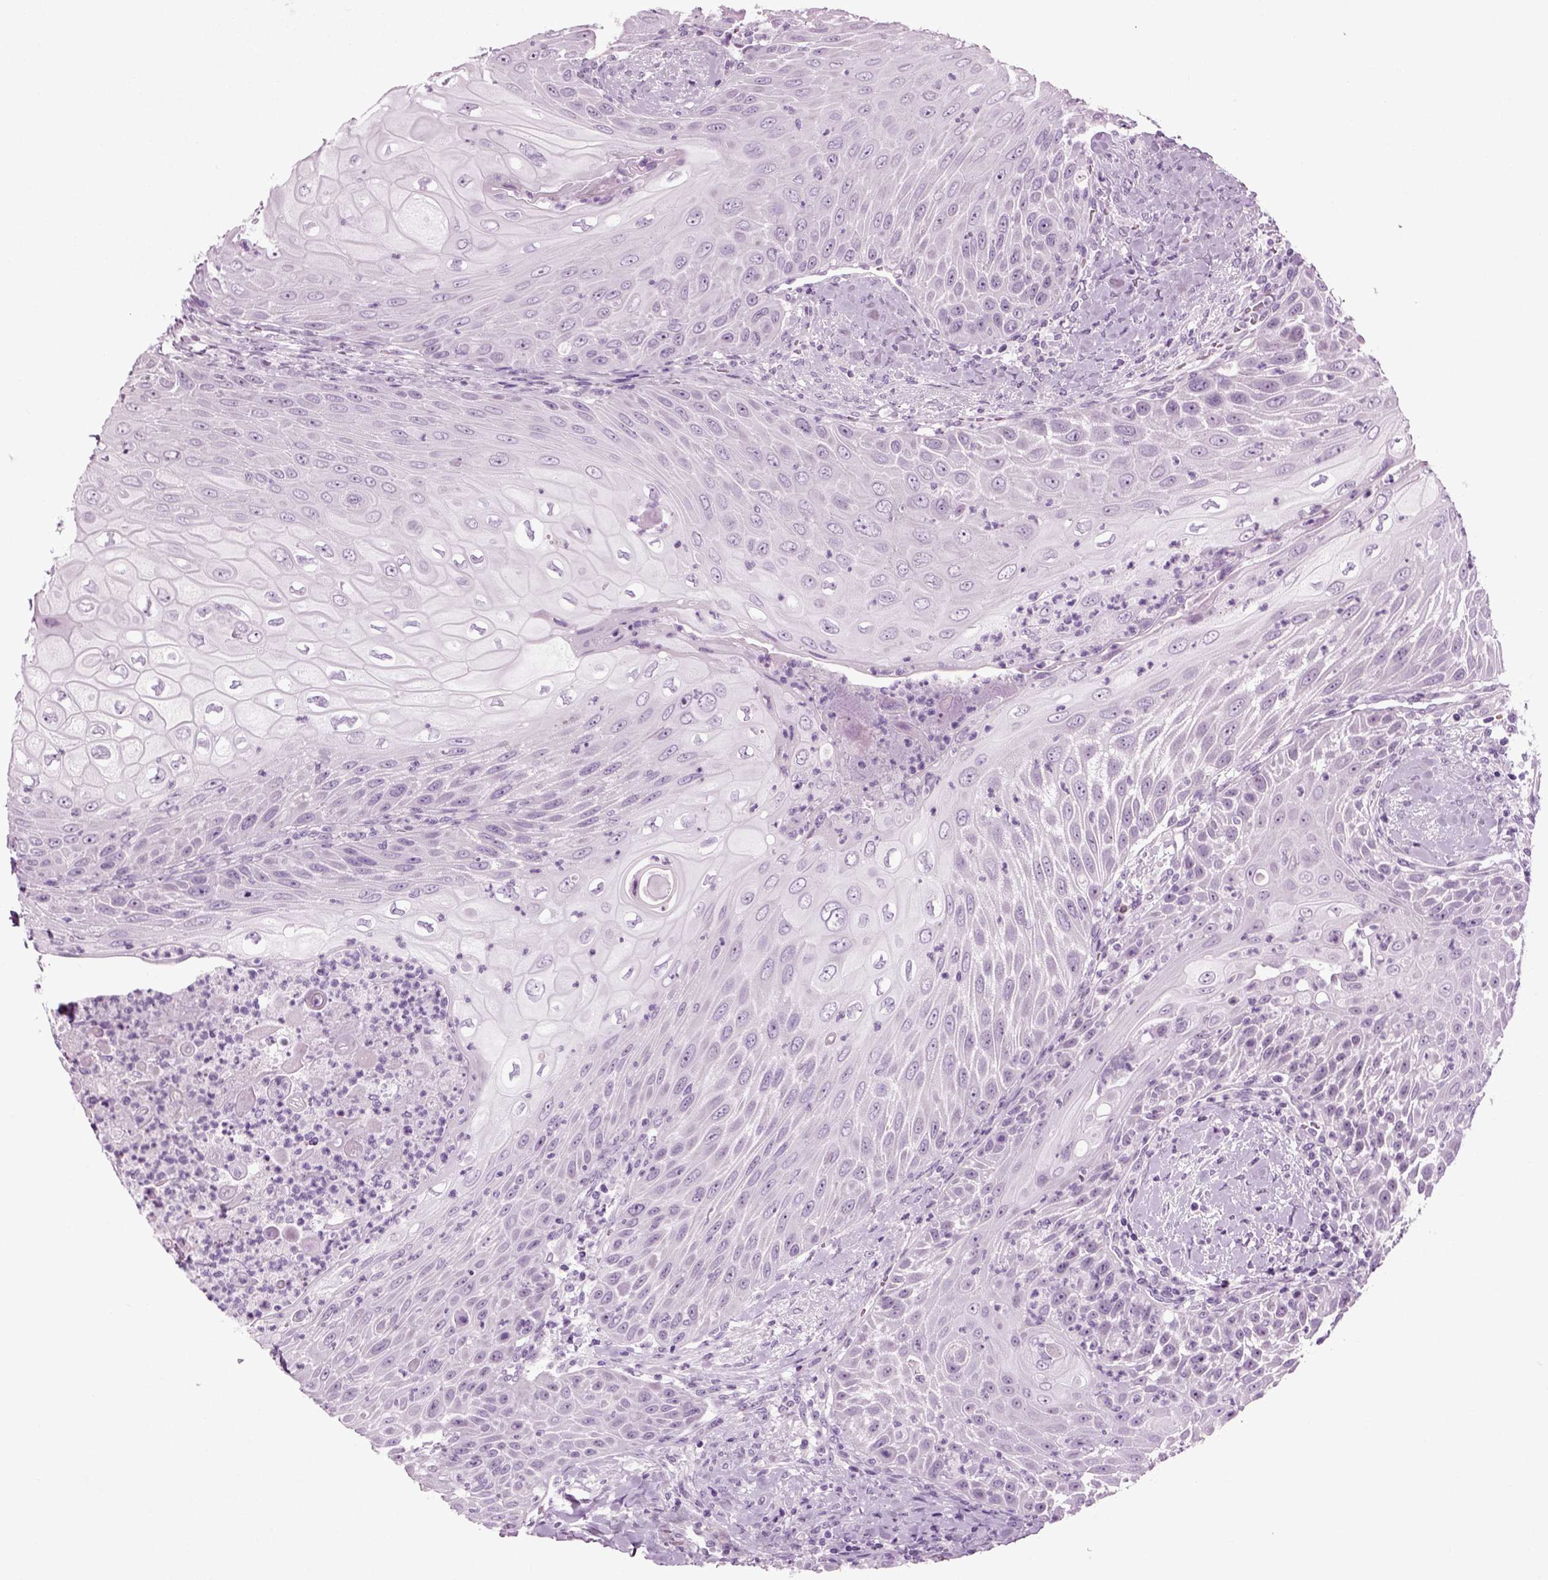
{"staining": {"intensity": "negative", "quantity": "none", "location": "none"}, "tissue": "head and neck cancer", "cell_type": "Tumor cells", "image_type": "cancer", "snomed": [{"axis": "morphology", "description": "Squamous cell carcinoma, NOS"}, {"axis": "topography", "description": "Head-Neck"}], "caption": "Protein analysis of head and neck squamous cell carcinoma displays no significant staining in tumor cells. (DAB (3,3'-diaminobenzidine) IHC, high magnification).", "gene": "PRLH", "patient": {"sex": "male", "age": 69}}